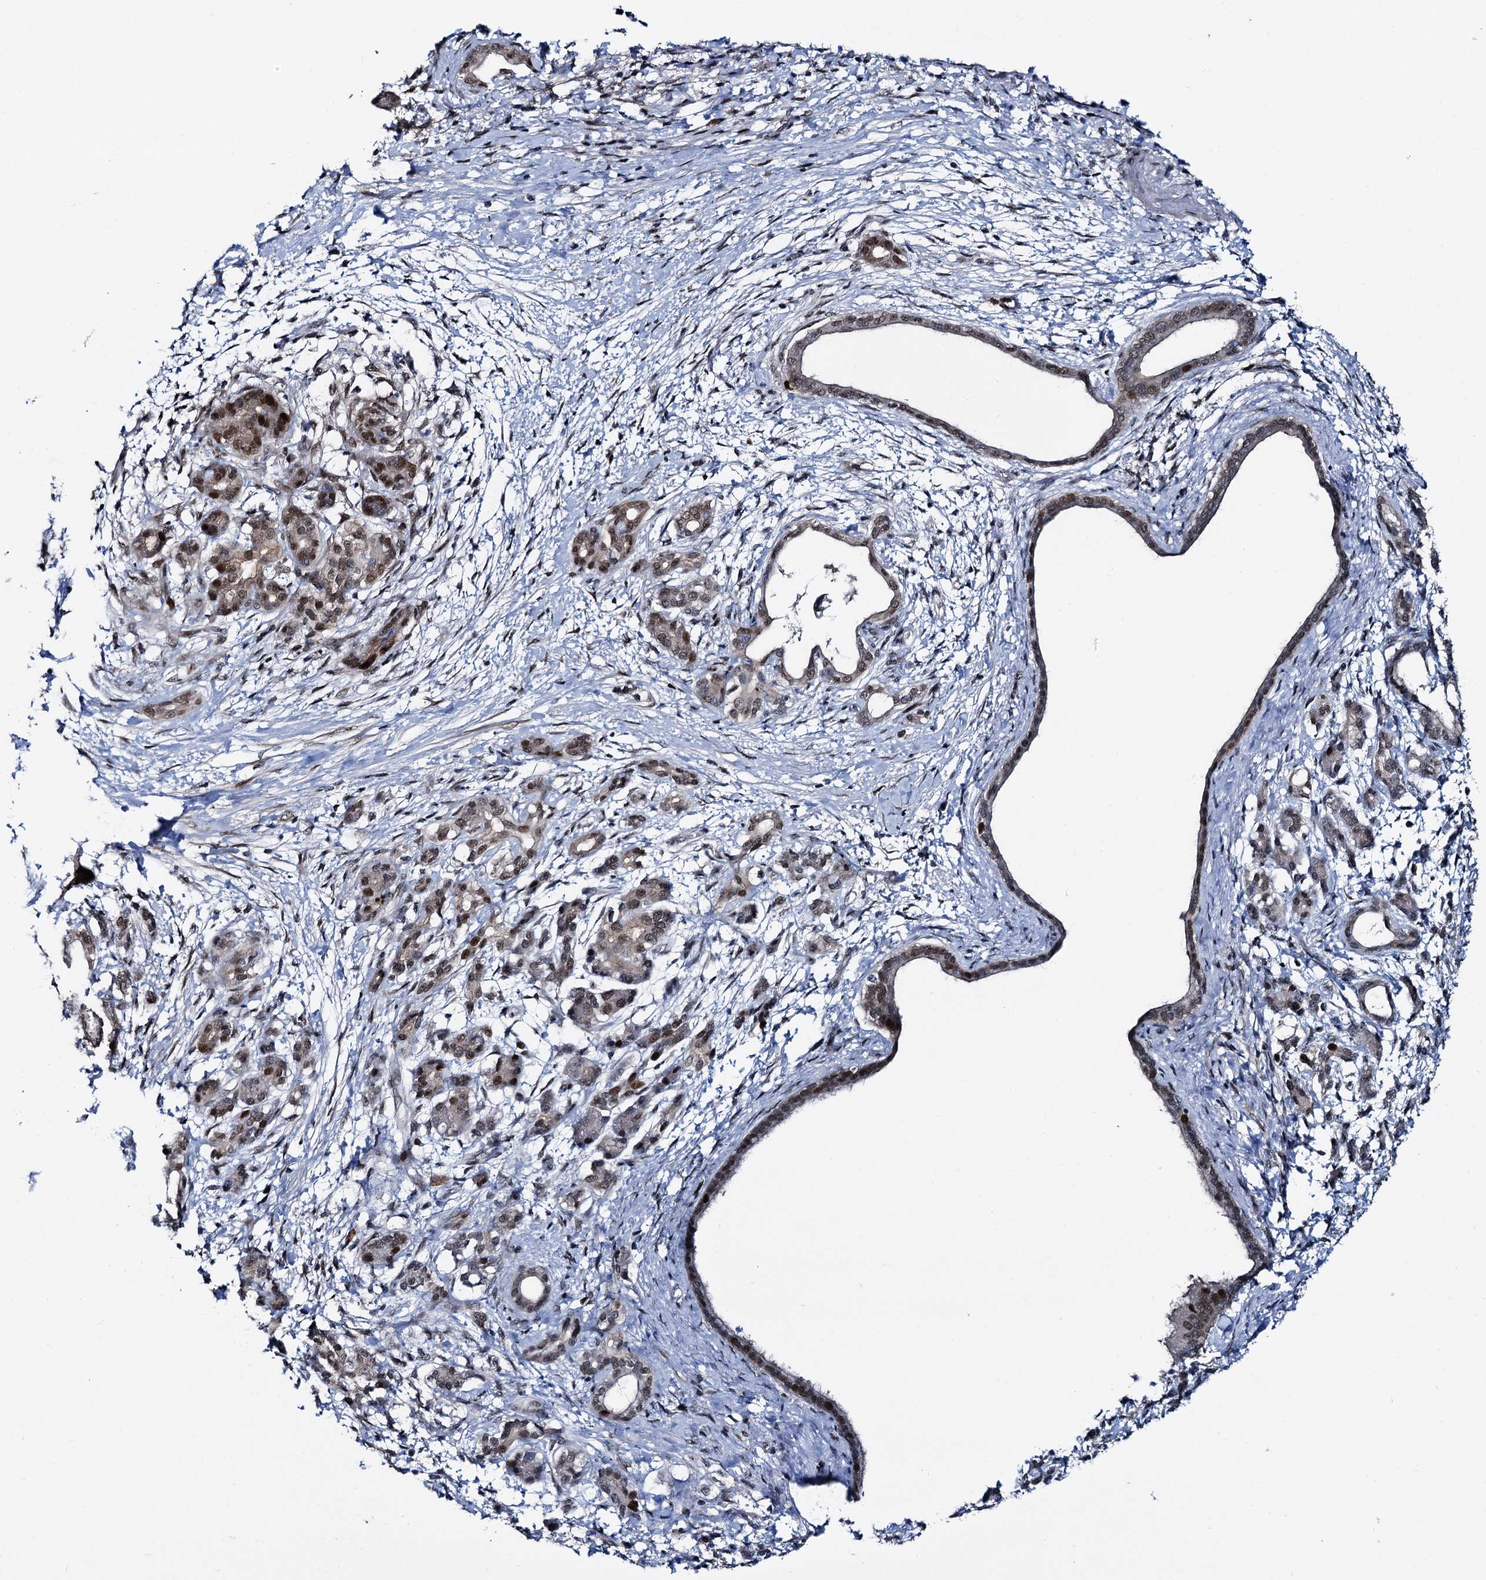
{"staining": {"intensity": "moderate", "quantity": ">75%", "location": "nuclear"}, "tissue": "pancreatic cancer", "cell_type": "Tumor cells", "image_type": "cancer", "snomed": [{"axis": "morphology", "description": "Adenocarcinoma, NOS"}, {"axis": "topography", "description": "Pancreas"}], "caption": "Protein expression by immunohistochemistry shows moderate nuclear staining in about >75% of tumor cells in adenocarcinoma (pancreatic).", "gene": "RUFY2", "patient": {"sex": "female", "age": 55}}